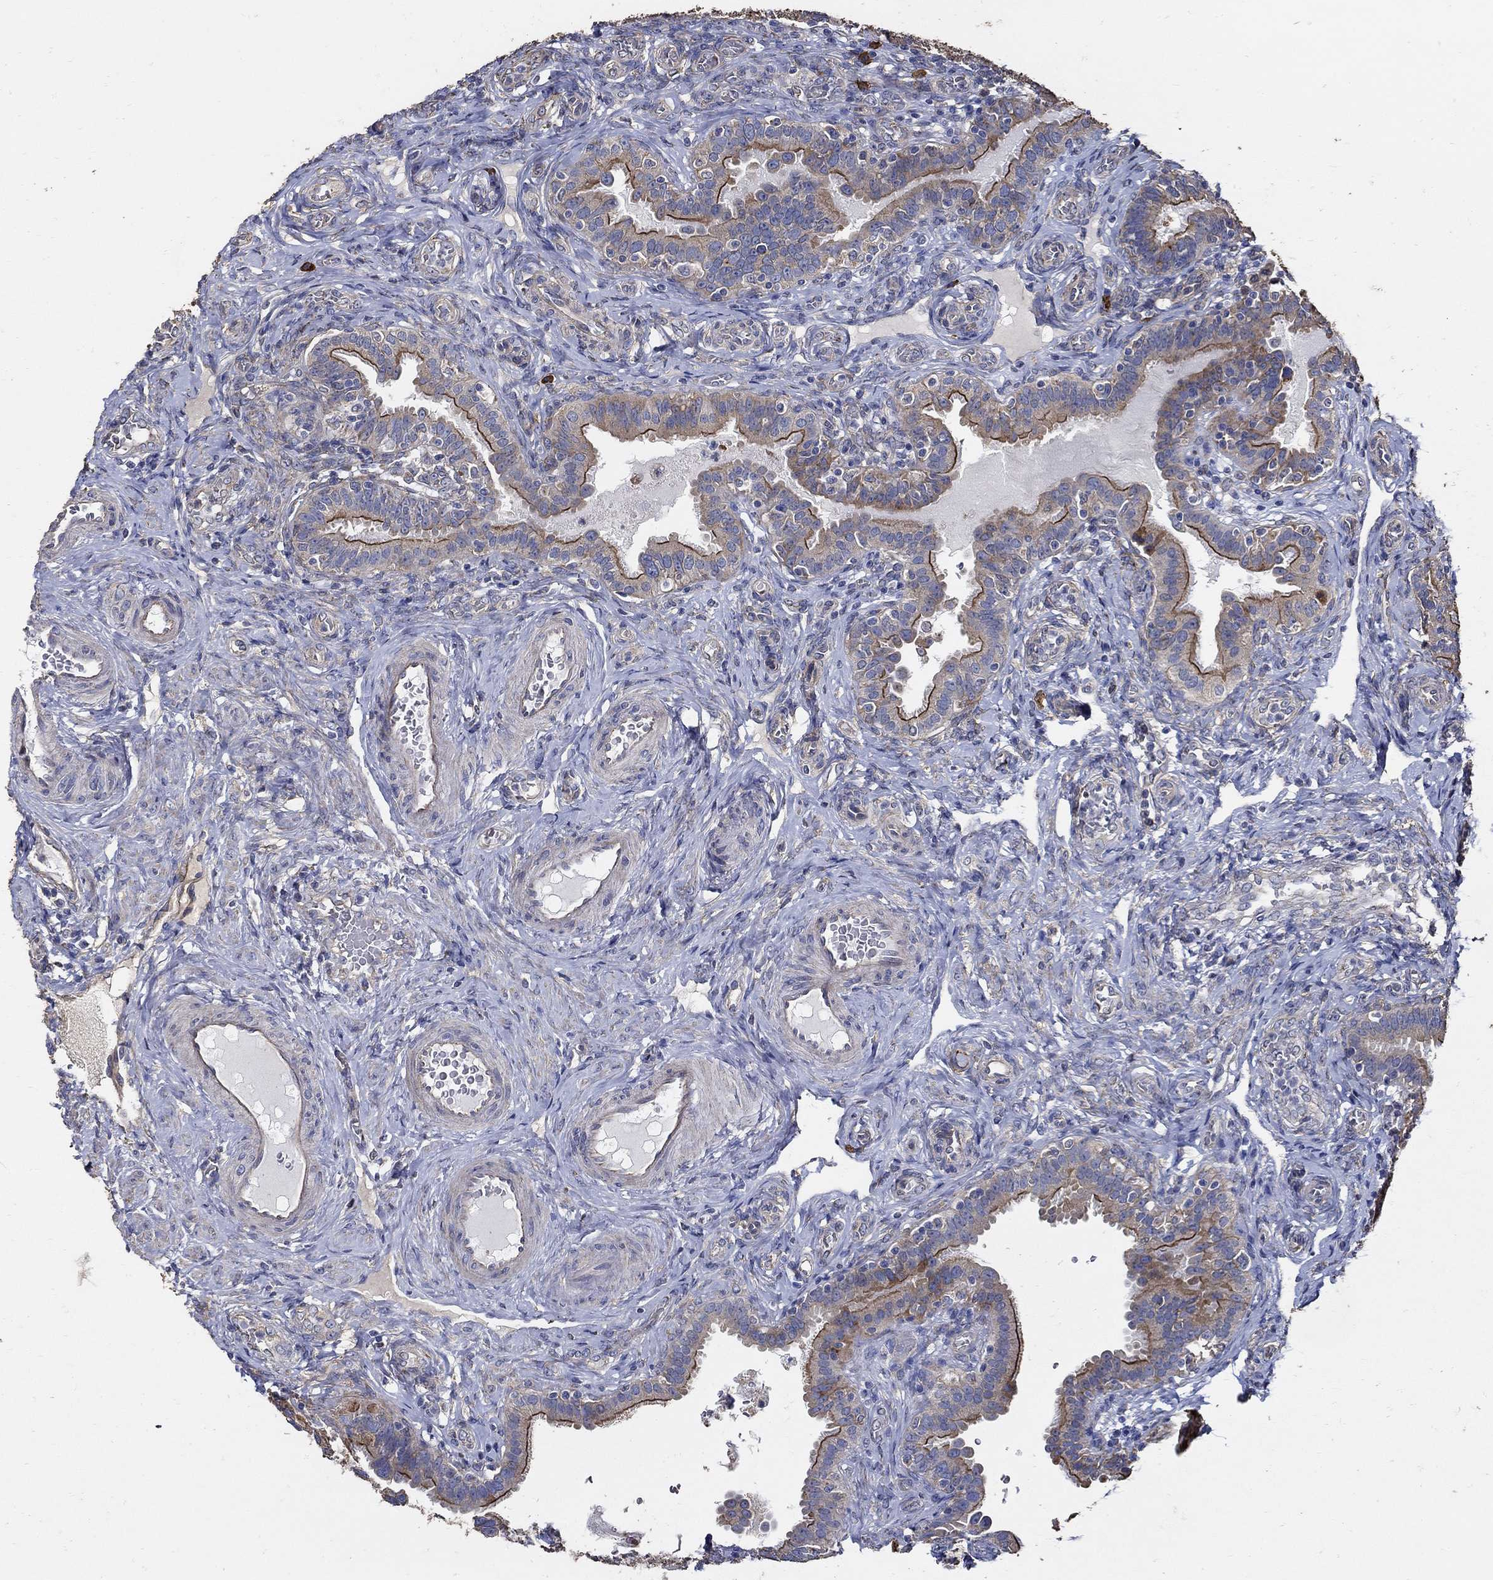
{"staining": {"intensity": "strong", "quantity": "25%-75%", "location": "cytoplasmic/membranous"}, "tissue": "fallopian tube", "cell_type": "Glandular cells", "image_type": "normal", "snomed": [{"axis": "morphology", "description": "Normal tissue, NOS"}, {"axis": "topography", "description": "Fallopian tube"}, {"axis": "topography", "description": "Ovary"}], "caption": "DAB (3,3'-diaminobenzidine) immunohistochemical staining of normal fallopian tube displays strong cytoplasmic/membranous protein staining in approximately 25%-75% of glandular cells.", "gene": "EMILIN3", "patient": {"sex": "female", "age": 41}}